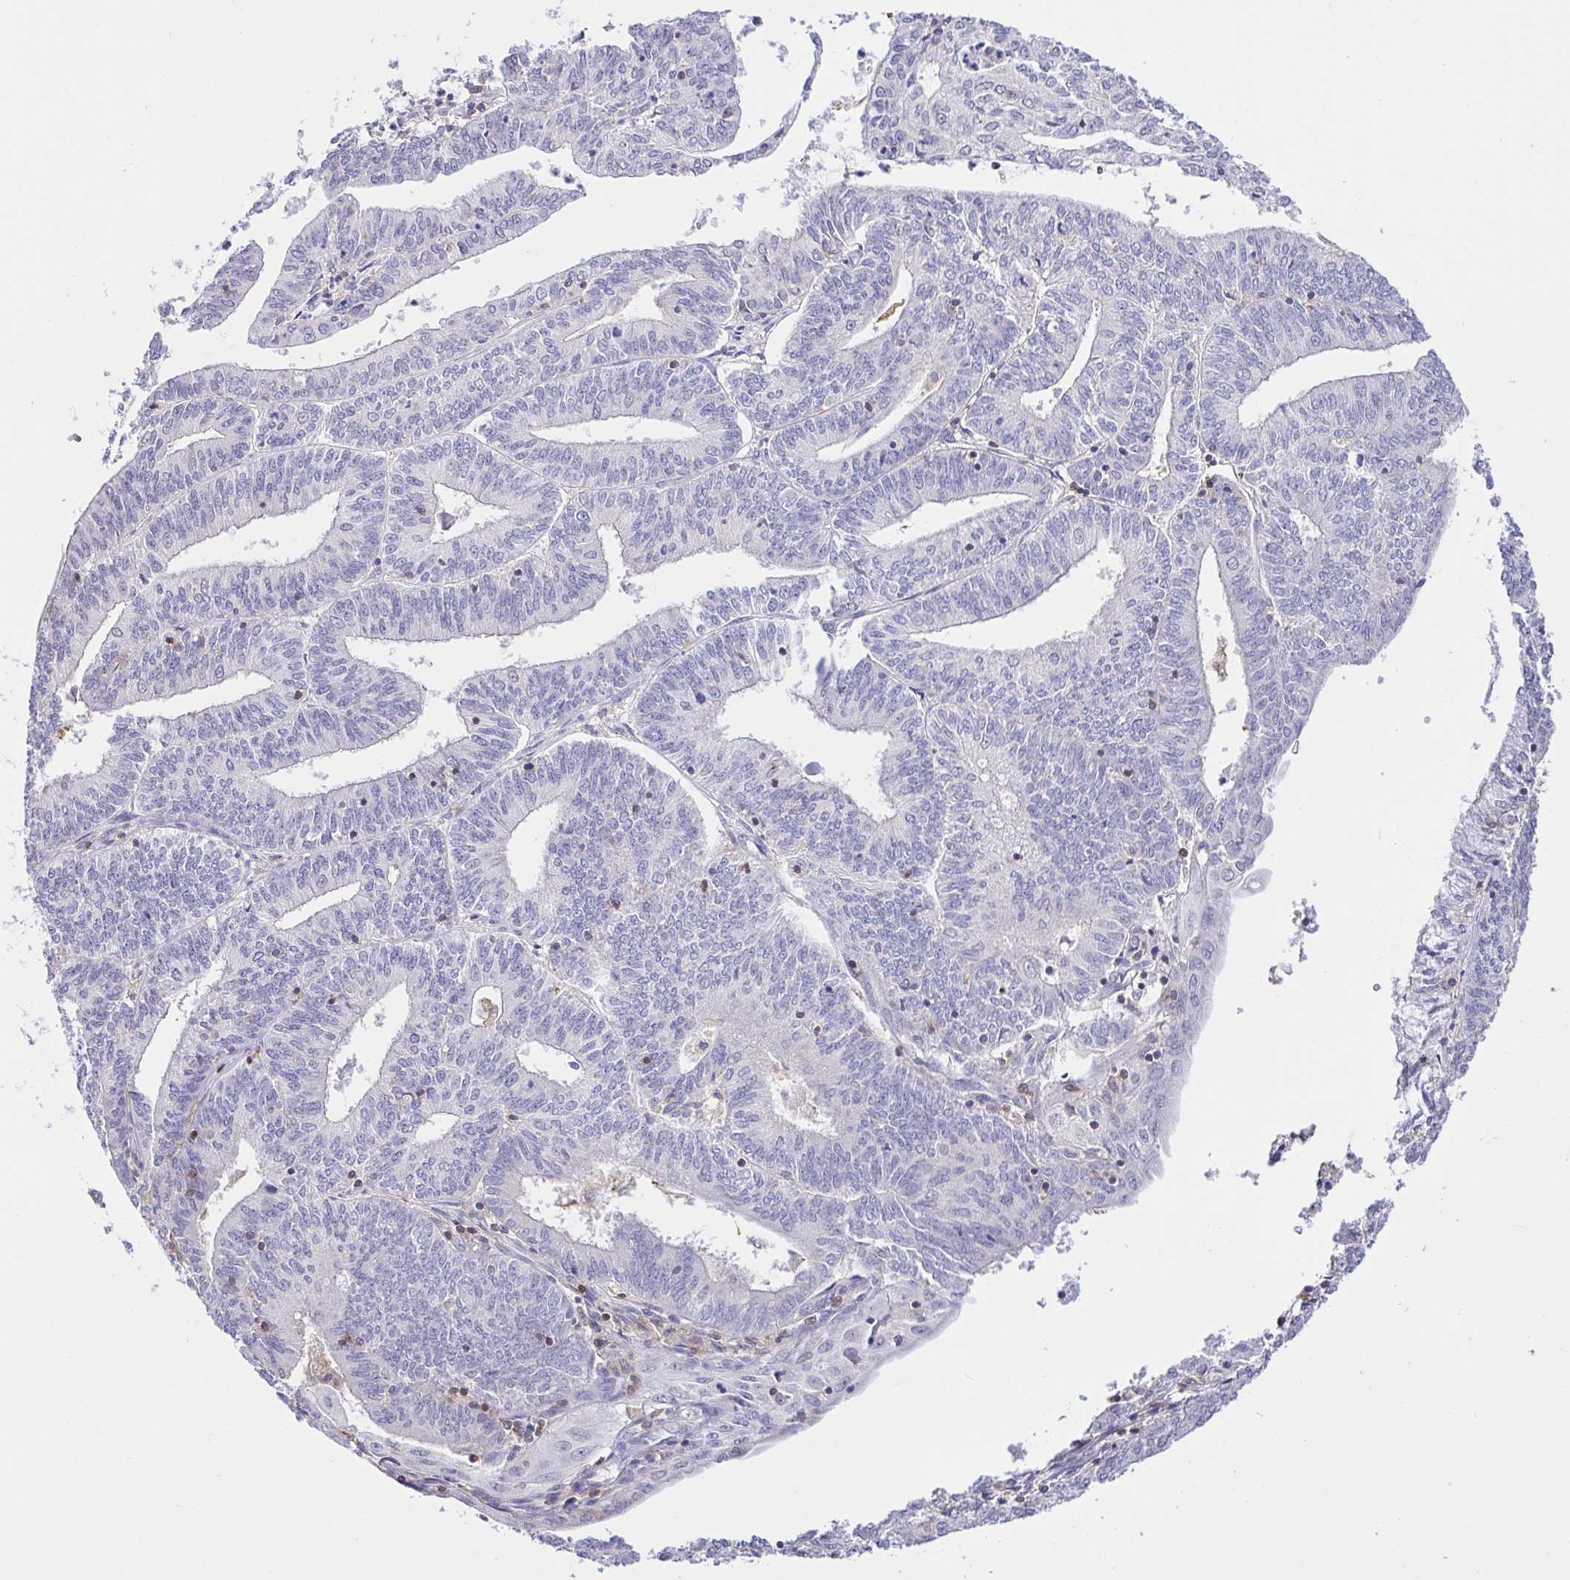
{"staining": {"intensity": "negative", "quantity": "none", "location": "none"}, "tissue": "endometrial cancer", "cell_type": "Tumor cells", "image_type": "cancer", "snomed": [{"axis": "morphology", "description": "Adenocarcinoma, NOS"}, {"axis": "topography", "description": "Endometrium"}], "caption": "Image shows no significant protein expression in tumor cells of endometrial cancer (adenocarcinoma). (Stains: DAB IHC with hematoxylin counter stain, Microscopy: brightfield microscopy at high magnification).", "gene": "SKAP1", "patient": {"sex": "female", "age": 61}}